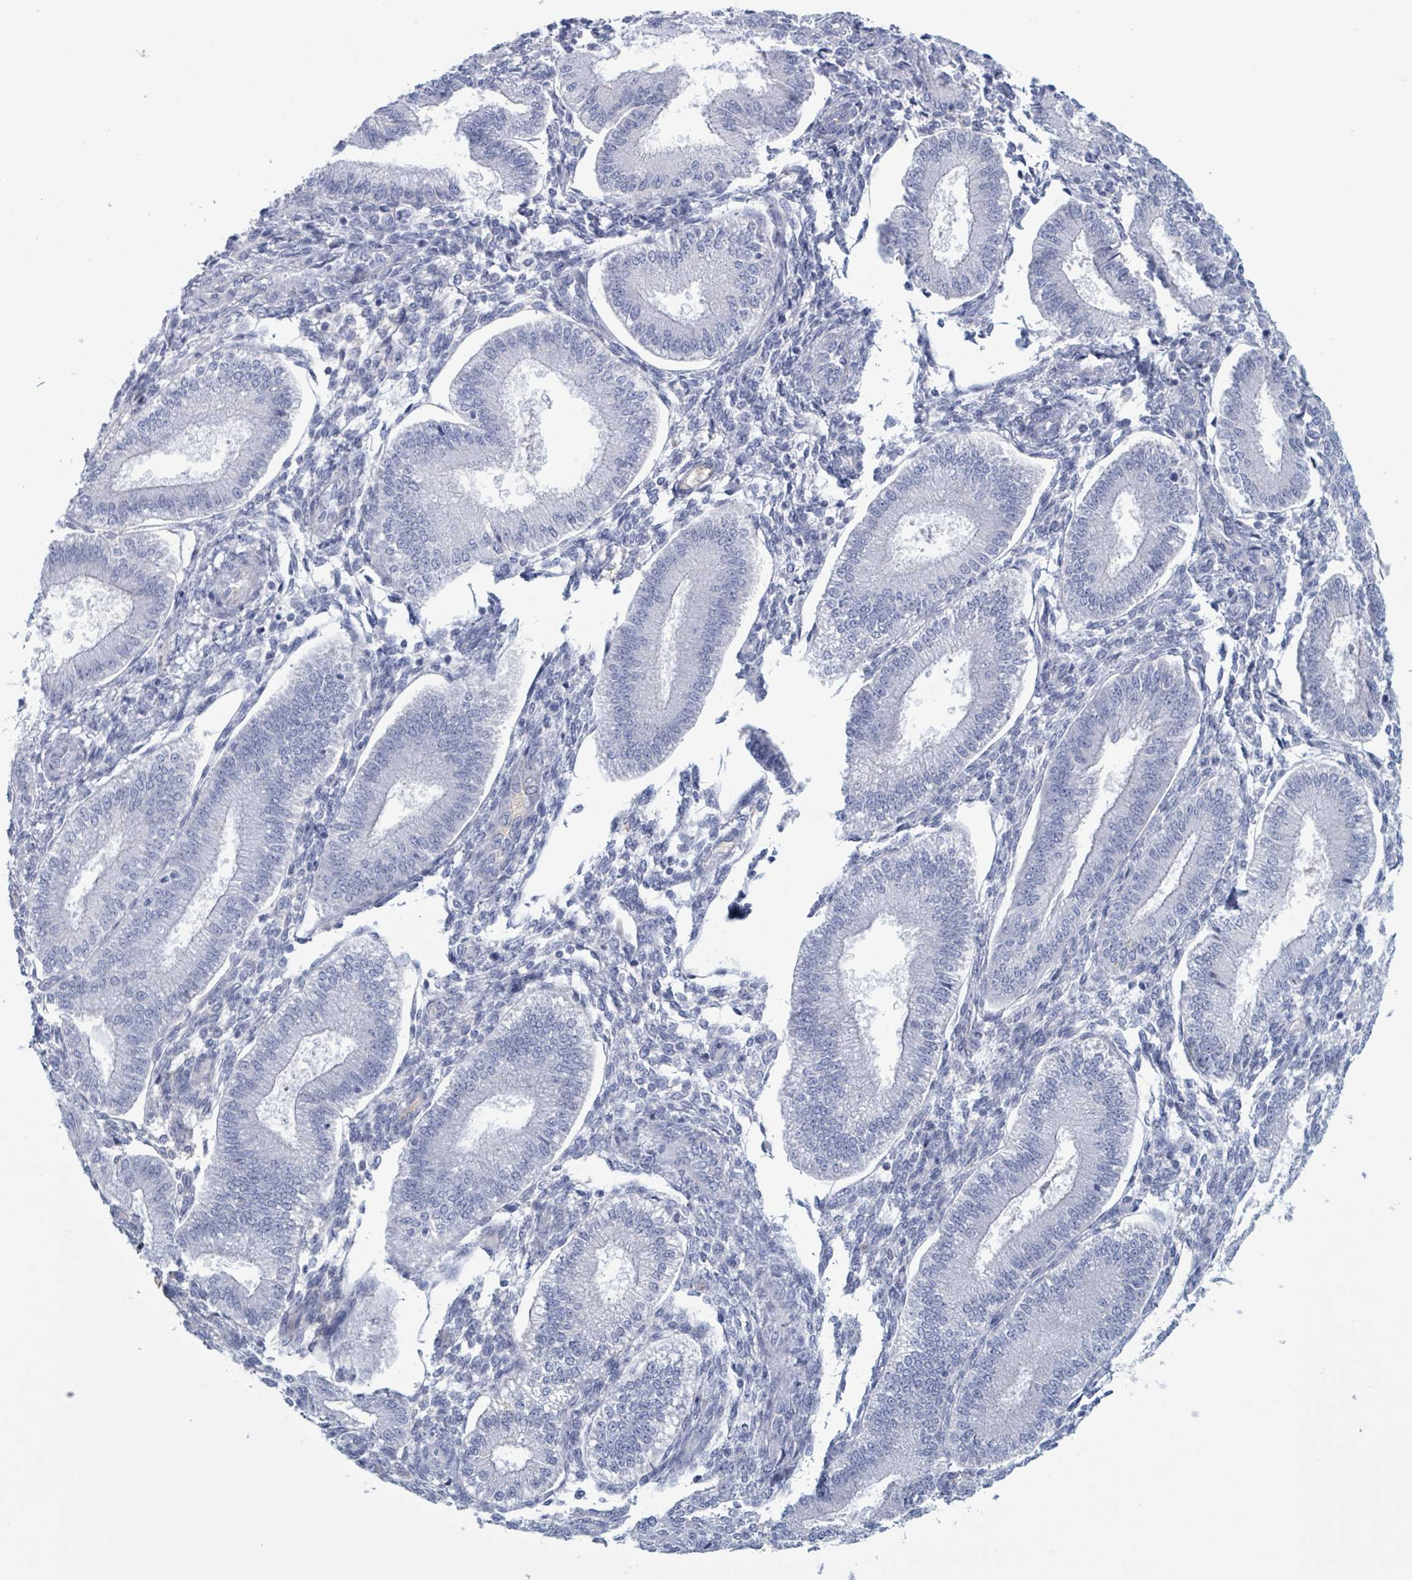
{"staining": {"intensity": "negative", "quantity": "none", "location": "none"}, "tissue": "endometrium", "cell_type": "Cells in endometrial stroma", "image_type": "normal", "snomed": [{"axis": "morphology", "description": "Normal tissue, NOS"}, {"axis": "topography", "description": "Endometrium"}], "caption": "Protein analysis of normal endometrium displays no significant staining in cells in endometrial stroma. The staining is performed using DAB (3,3'-diaminobenzidine) brown chromogen with nuclei counter-stained in using hematoxylin.", "gene": "KLK4", "patient": {"sex": "female", "age": 39}}